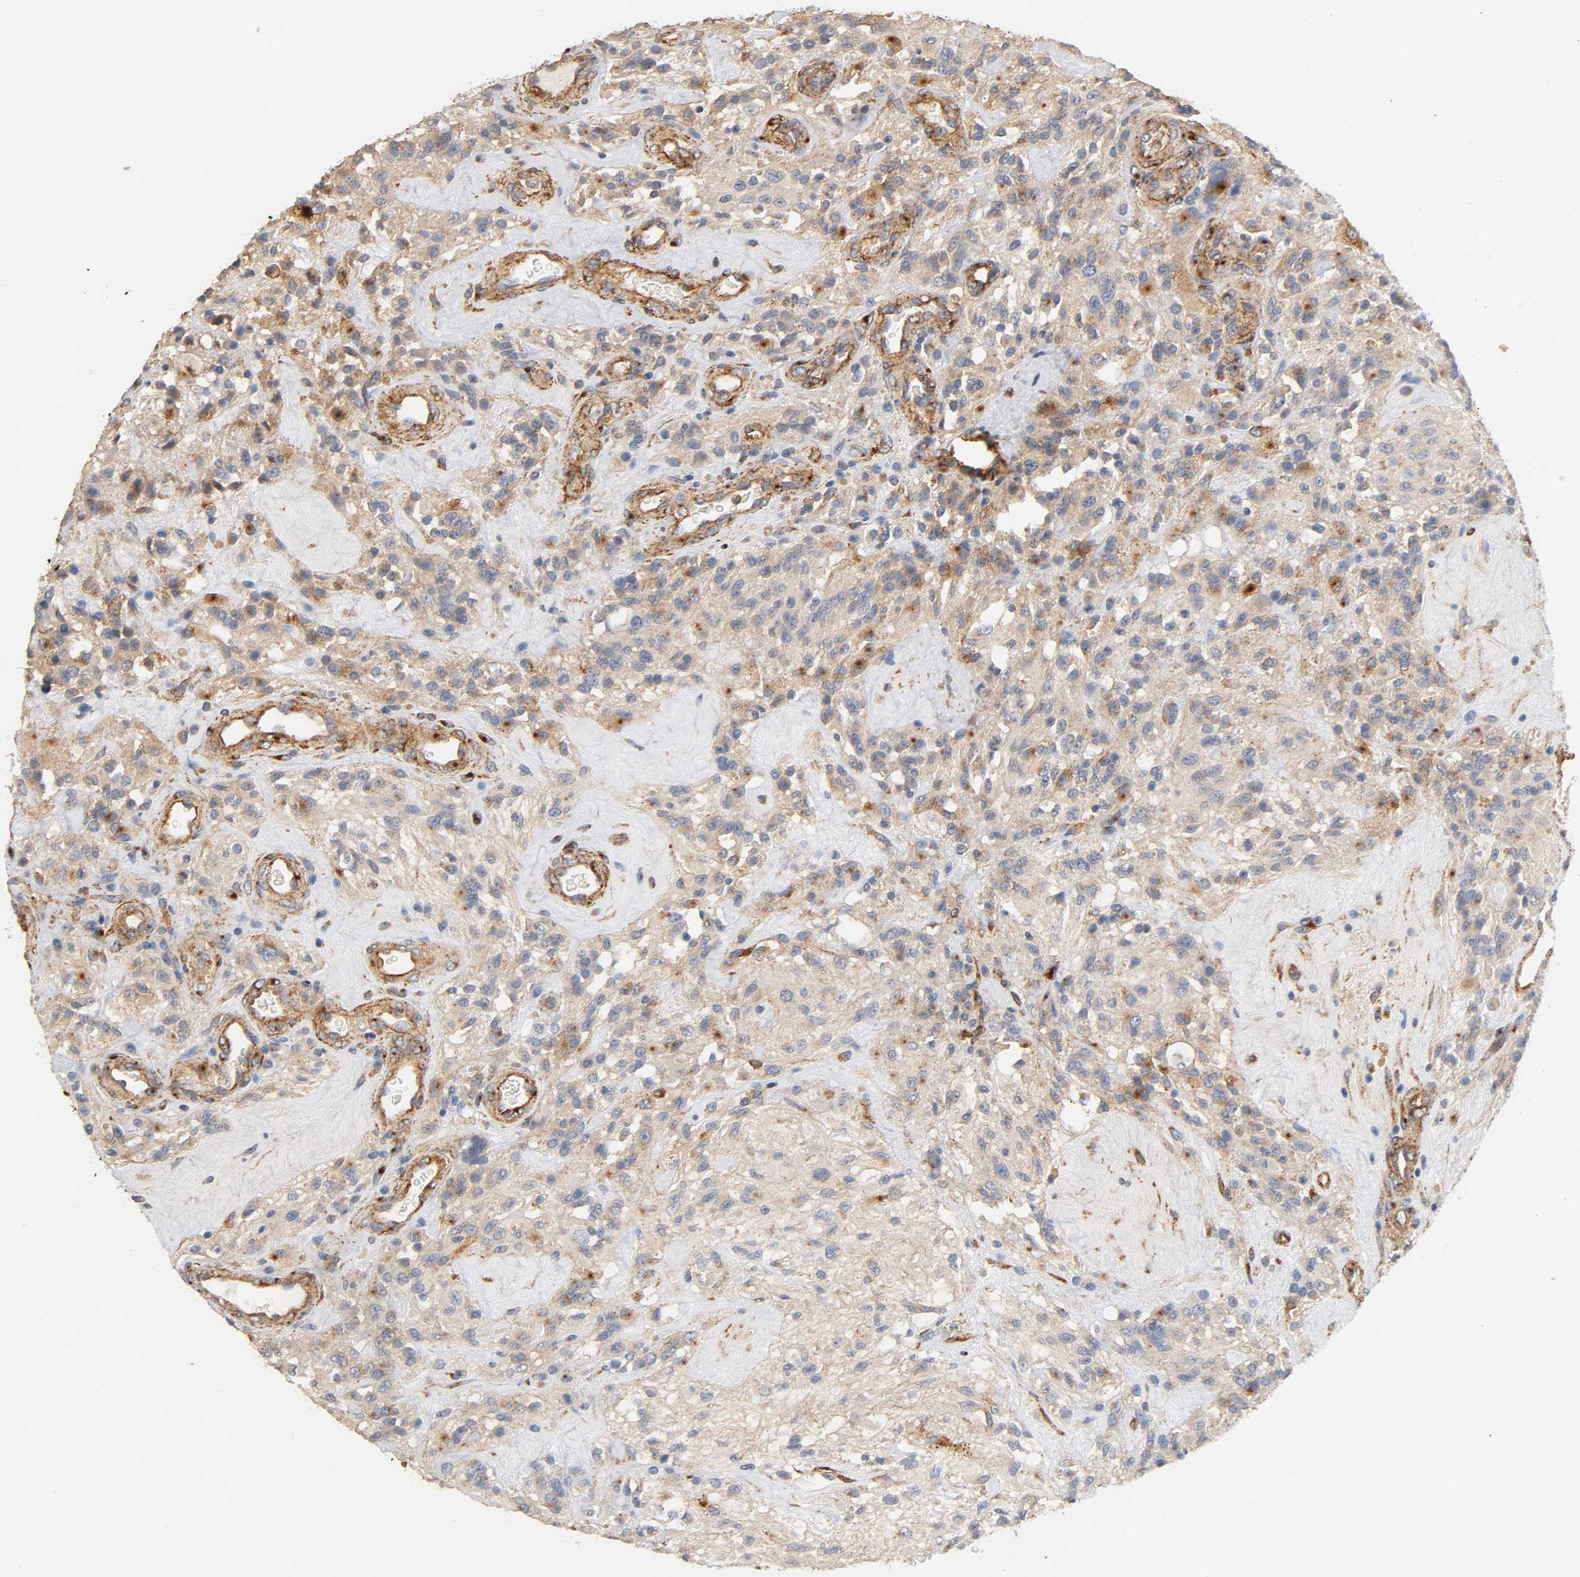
{"staining": {"intensity": "moderate", "quantity": ">75%", "location": "cytoplasmic/membranous"}, "tissue": "glioma", "cell_type": "Tumor cells", "image_type": "cancer", "snomed": [{"axis": "morphology", "description": "Normal tissue, NOS"}, {"axis": "morphology", "description": "Glioma, malignant, High grade"}, {"axis": "topography", "description": "Cerebral cortex"}], "caption": "Glioma tissue exhibits moderate cytoplasmic/membranous positivity in approximately >75% of tumor cells, visualized by immunohistochemistry. (Brightfield microscopy of DAB IHC at high magnification).", "gene": "IFITM3", "patient": {"sex": "male", "age": 56}}